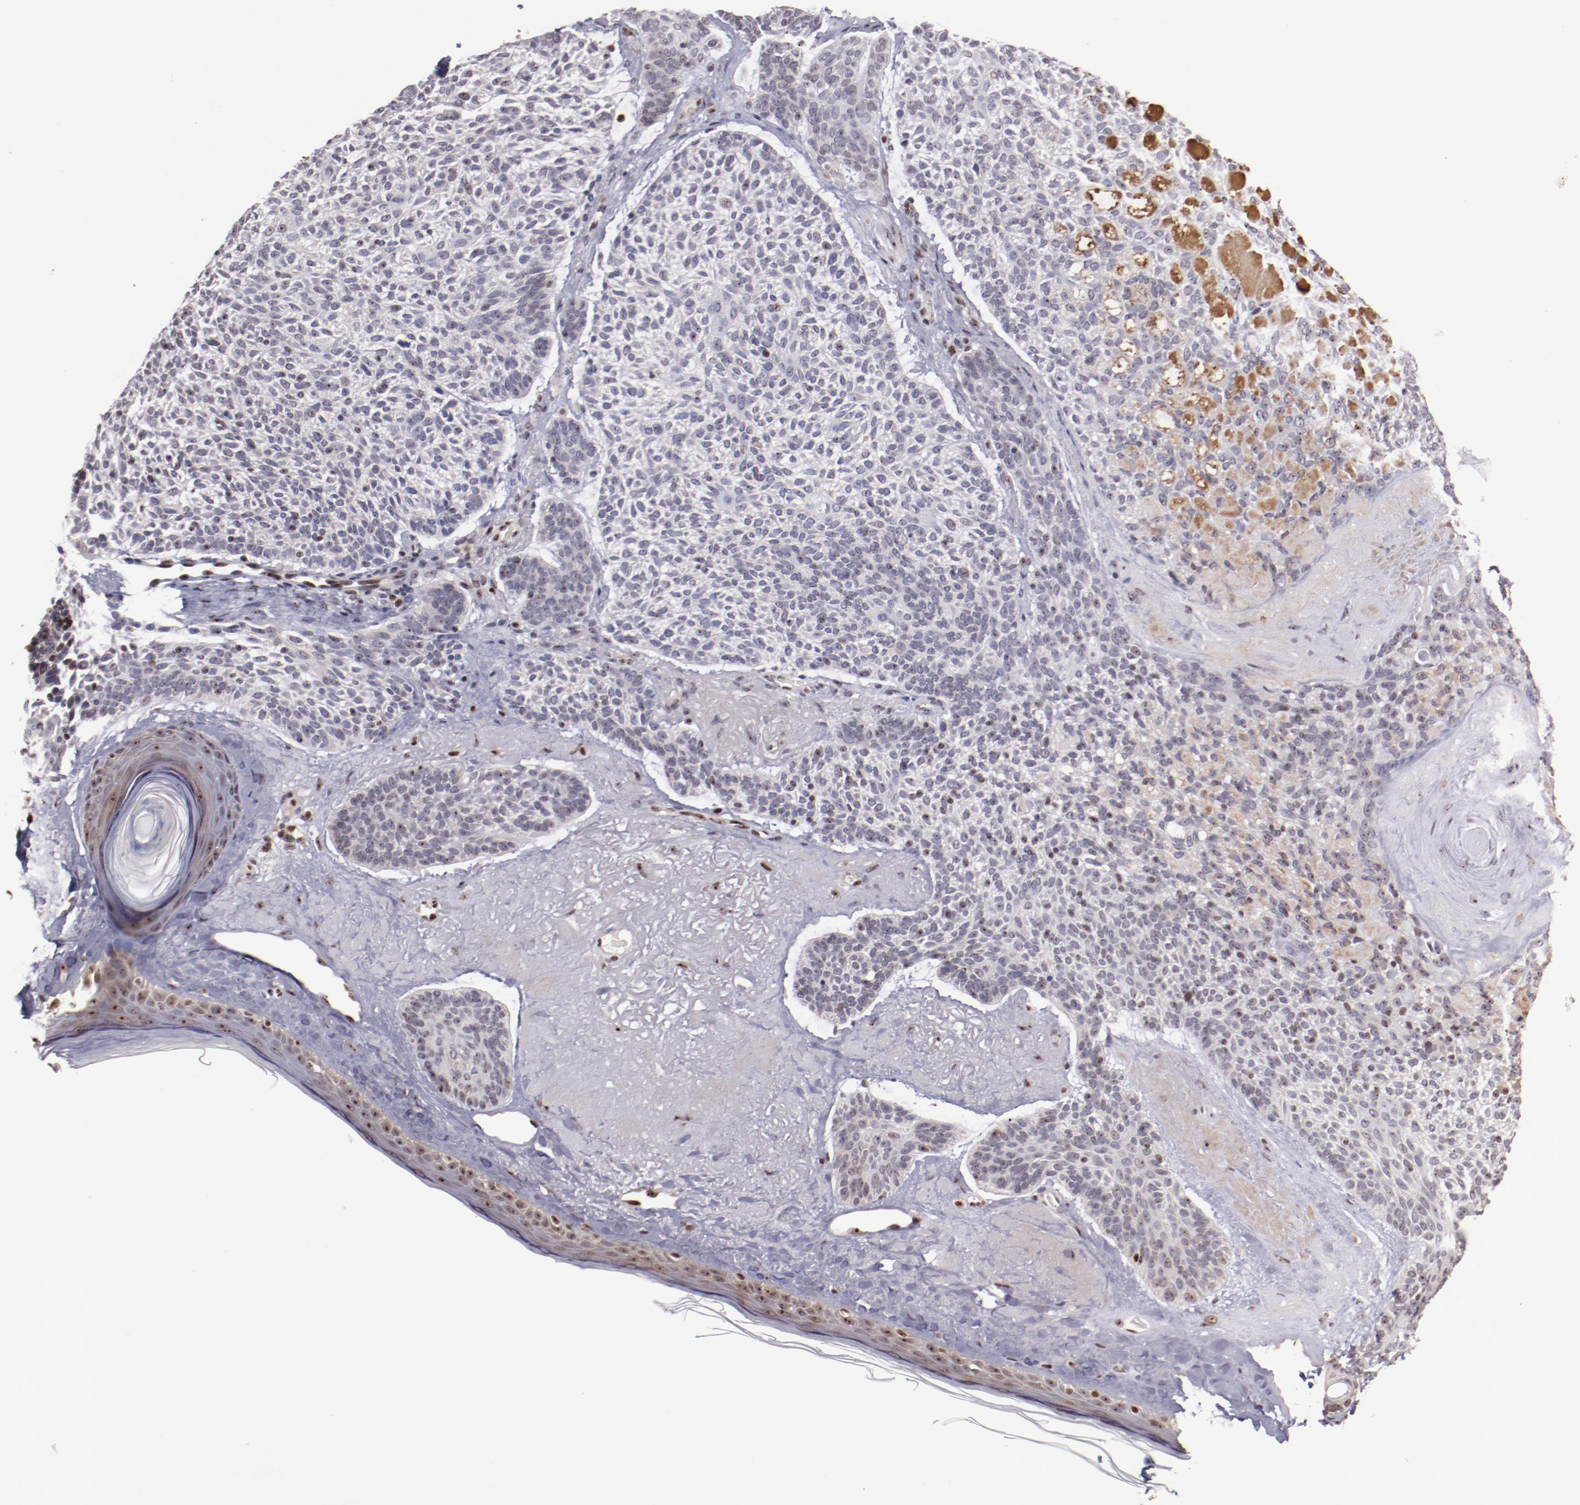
{"staining": {"intensity": "weak", "quantity": "<25%", "location": "cytoplasmic/membranous,nuclear"}, "tissue": "skin cancer", "cell_type": "Tumor cells", "image_type": "cancer", "snomed": [{"axis": "morphology", "description": "Normal tissue, NOS"}, {"axis": "morphology", "description": "Basal cell carcinoma"}, {"axis": "topography", "description": "Skin"}], "caption": "DAB immunohistochemical staining of skin basal cell carcinoma displays no significant staining in tumor cells.", "gene": "DDX24", "patient": {"sex": "female", "age": 70}}